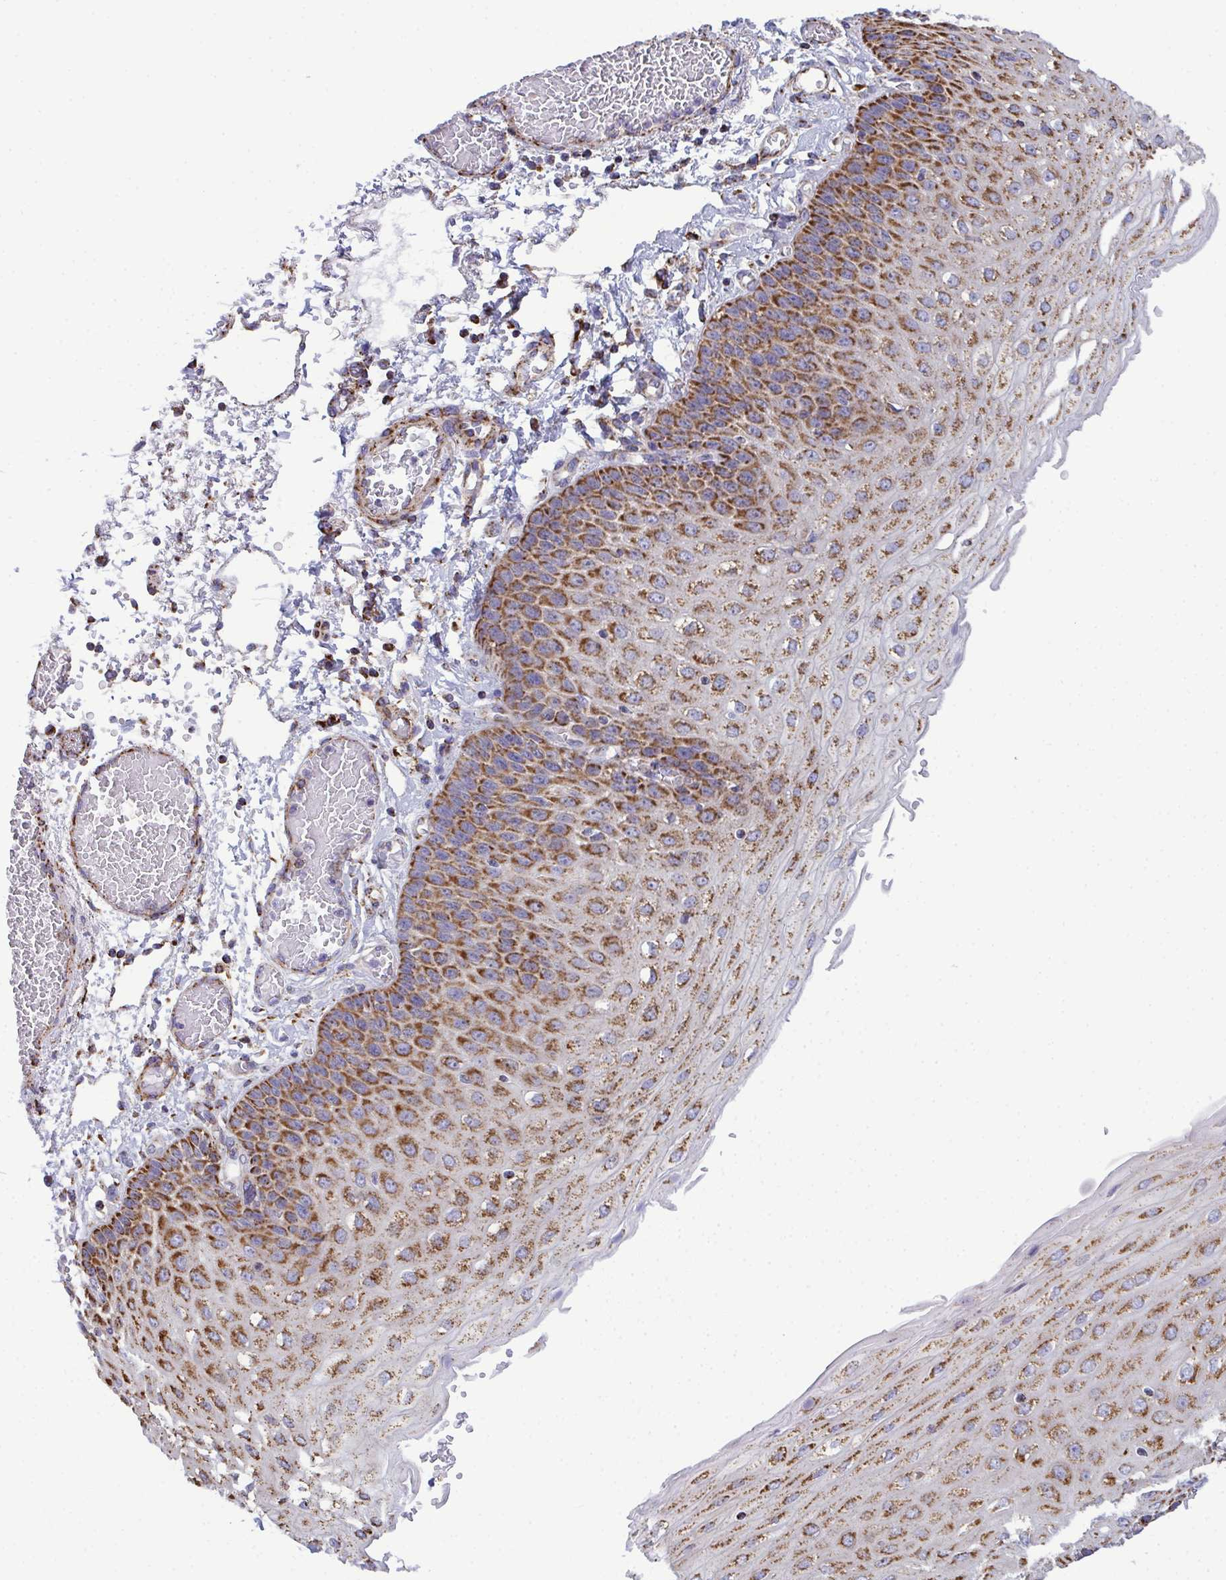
{"staining": {"intensity": "strong", "quantity": ">75%", "location": "cytoplasmic/membranous"}, "tissue": "esophagus", "cell_type": "Squamous epithelial cells", "image_type": "normal", "snomed": [{"axis": "morphology", "description": "Normal tissue, NOS"}, {"axis": "morphology", "description": "Adenocarcinoma, NOS"}, {"axis": "topography", "description": "Esophagus"}], "caption": "The micrograph displays staining of normal esophagus, revealing strong cytoplasmic/membranous protein staining (brown color) within squamous epithelial cells.", "gene": "CSDE1", "patient": {"sex": "male", "age": 81}}